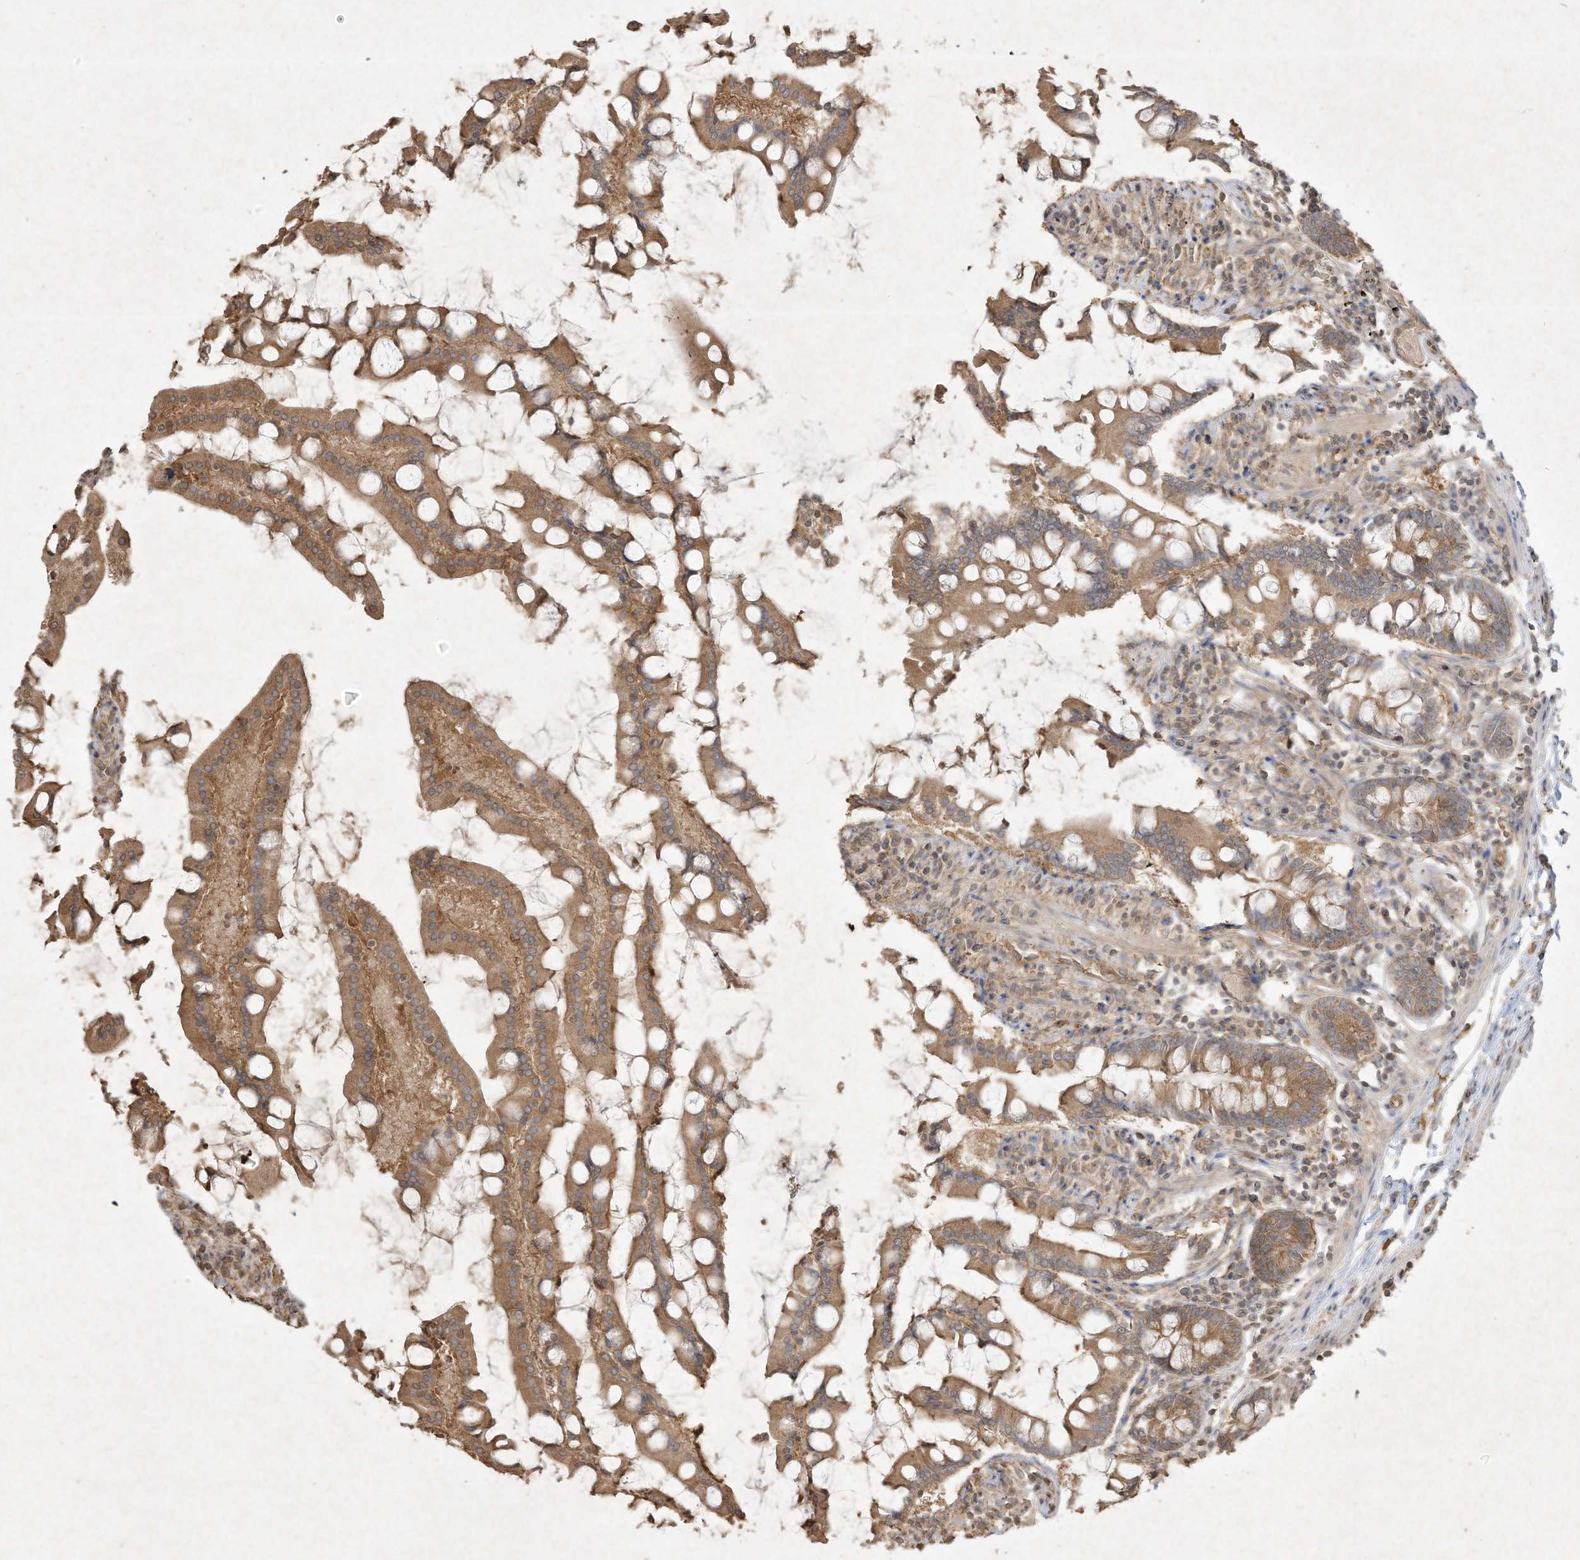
{"staining": {"intensity": "moderate", "quantity": ">75%", "location": "cytoplasmic/membranous"}, "tissue": "small intestine", "cell_type": "Glandular cells", "image_type": "normal", "snomed": [{"axis": "morphology", "description": "Normal tissue, NOS"}, {"axis": "topography", "description": "Small intestine"}], "caption": "Small intestine stained for a protein (brown) shows moderate cytoplasmic/membranous positive positivity in about >75% of glandular cells.", "gene": "DYNC1I2", "patient": {"sex": "male", "age": 41}}